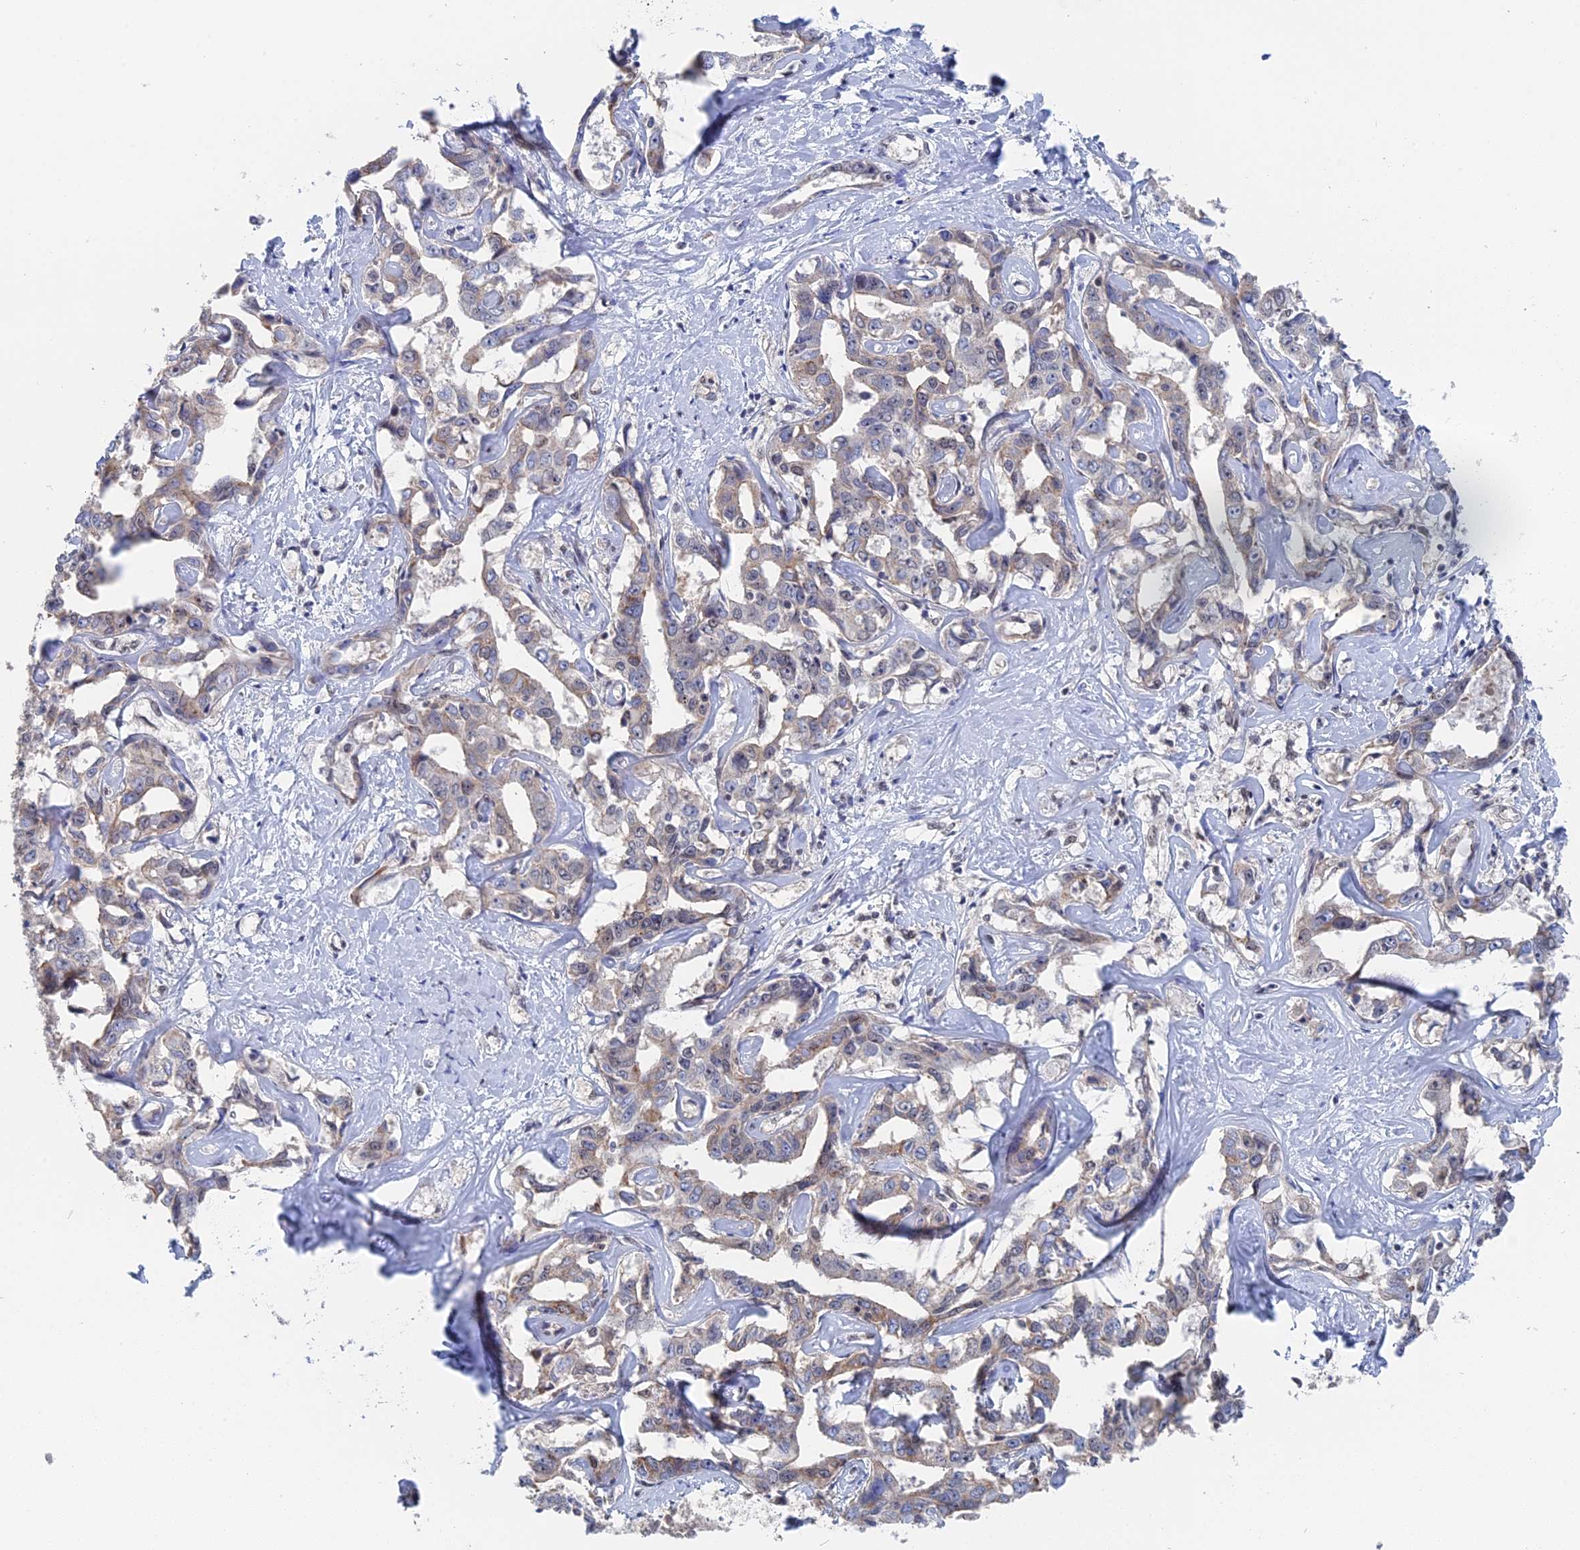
{"staining": {"intensity": "weak", "quantity": "<25%", "location": "cytoplasmic/membranous"}, "tissue": "liver cancer", "cell_type": "Tumor cells", "image_type": "cancer", "snomed": [{"axis": "morphology", "description": "Cholangiocarcinoma"}, {"axis": "topography", "description": "Liver"}], "caption": "This histopathology image is of cholangiocarcinoma (liver) stained with immunohistochemistry (IHC) to label a protein in brown with the nuclei are counter-stained blue. There is no positivity in tumor cells. (DAB (3,3'-diaminobenzidine) IHC, high magnification).", "gene": "TSSC4", "patient": {"sex": "male", "age": 59}}